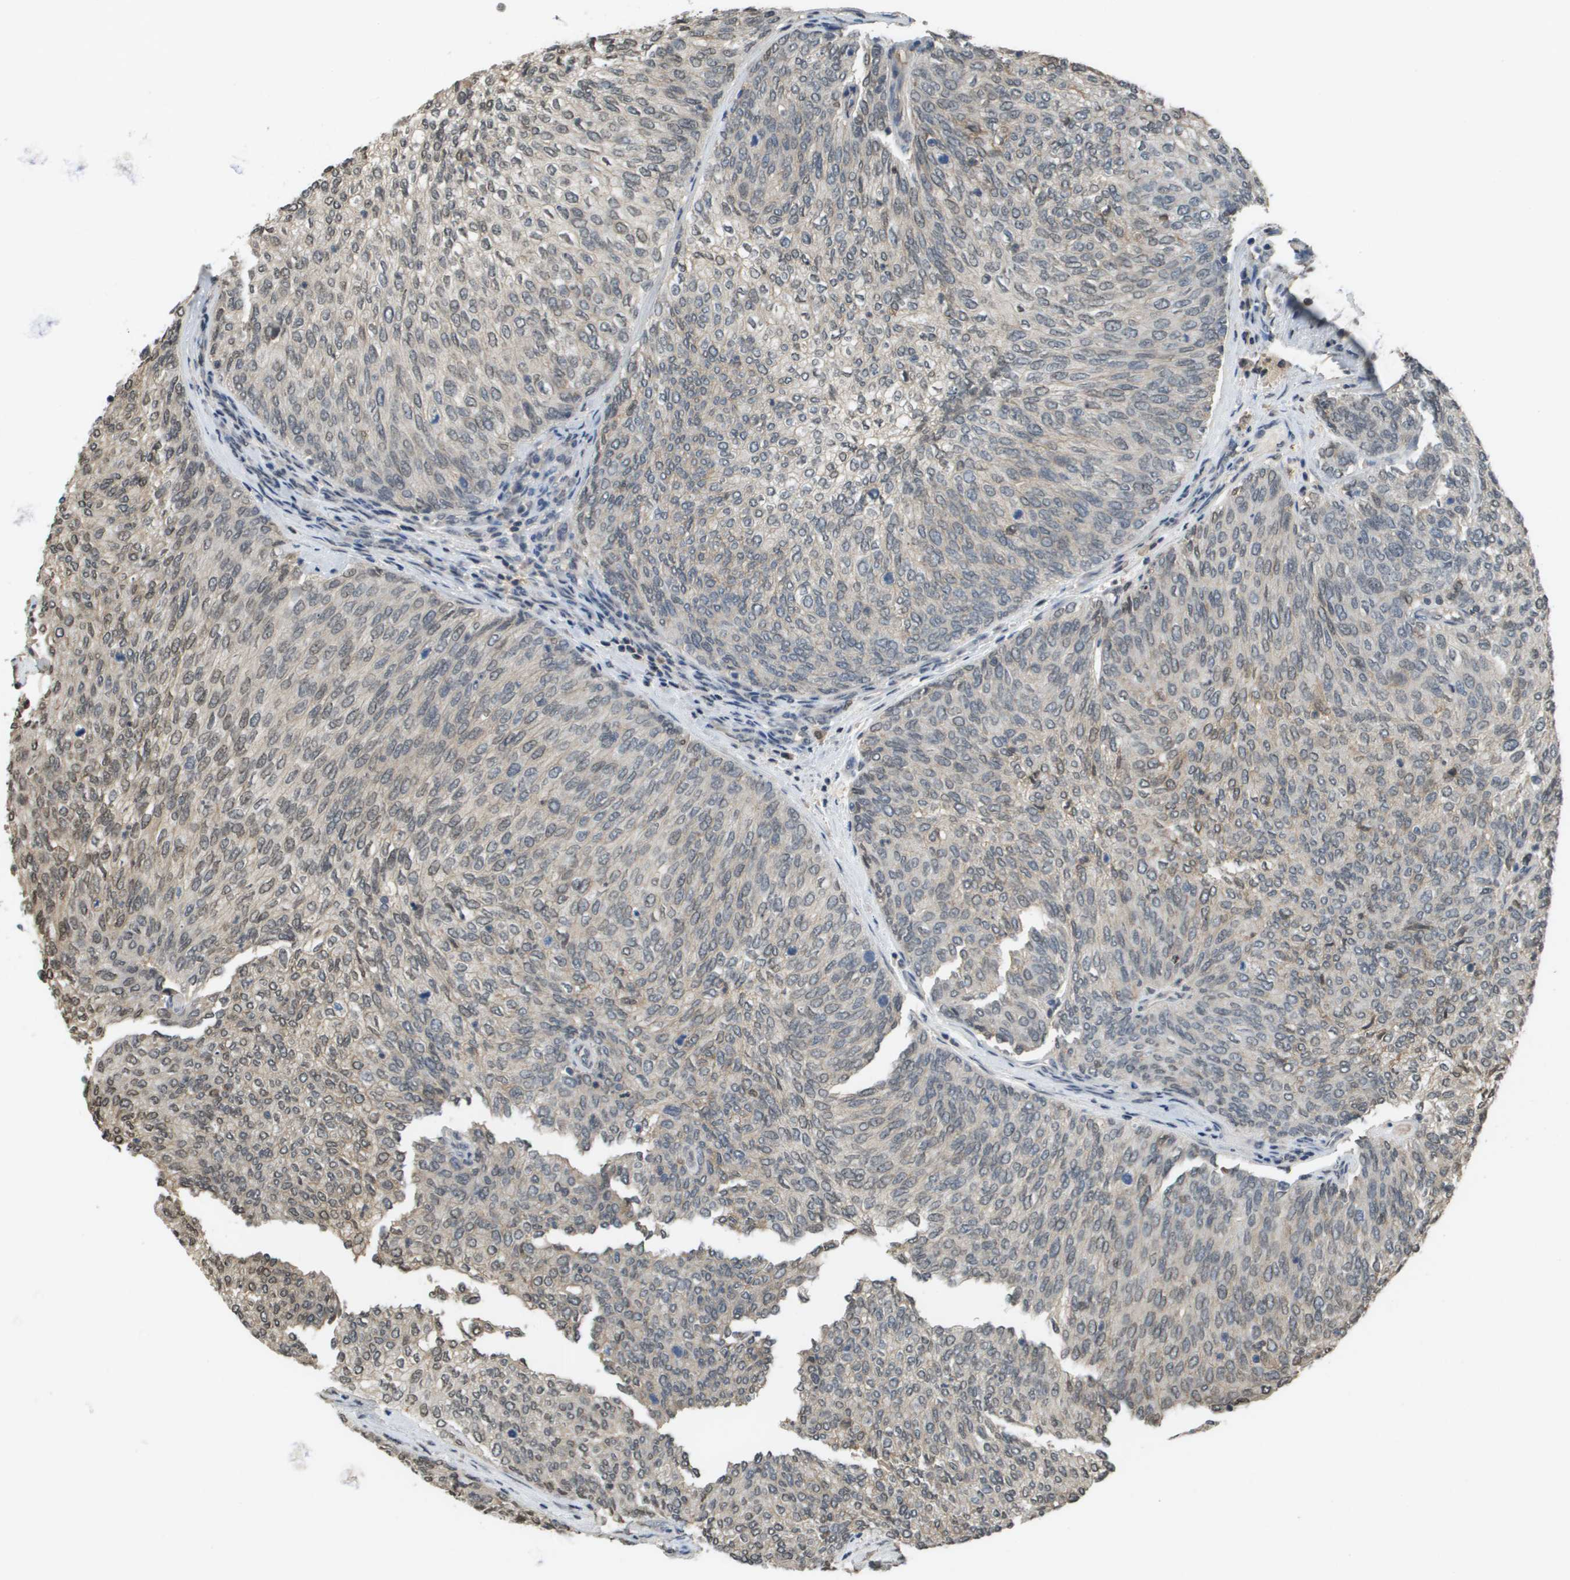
{"staining": {"intensity": "moderate", "quantity": "<25%", "location": "nuclear"}, "tissue": "urothelial cancer", "cell_type": "Tumor cells", "image_type": "cancer", "snomed": [{"axis": "morphology", "description": "Urothelial carcinoma, Low grade"}, {"axis": "topography", "description": "Urinary bladder"}], "caption": "Immunohistochemical staining of urothelial cancer shows low levels of moderate nuclear staining in about <25% of tumor cells.", "gene": "NDRG2", "patient": {"sex": "female", "age": 79}}